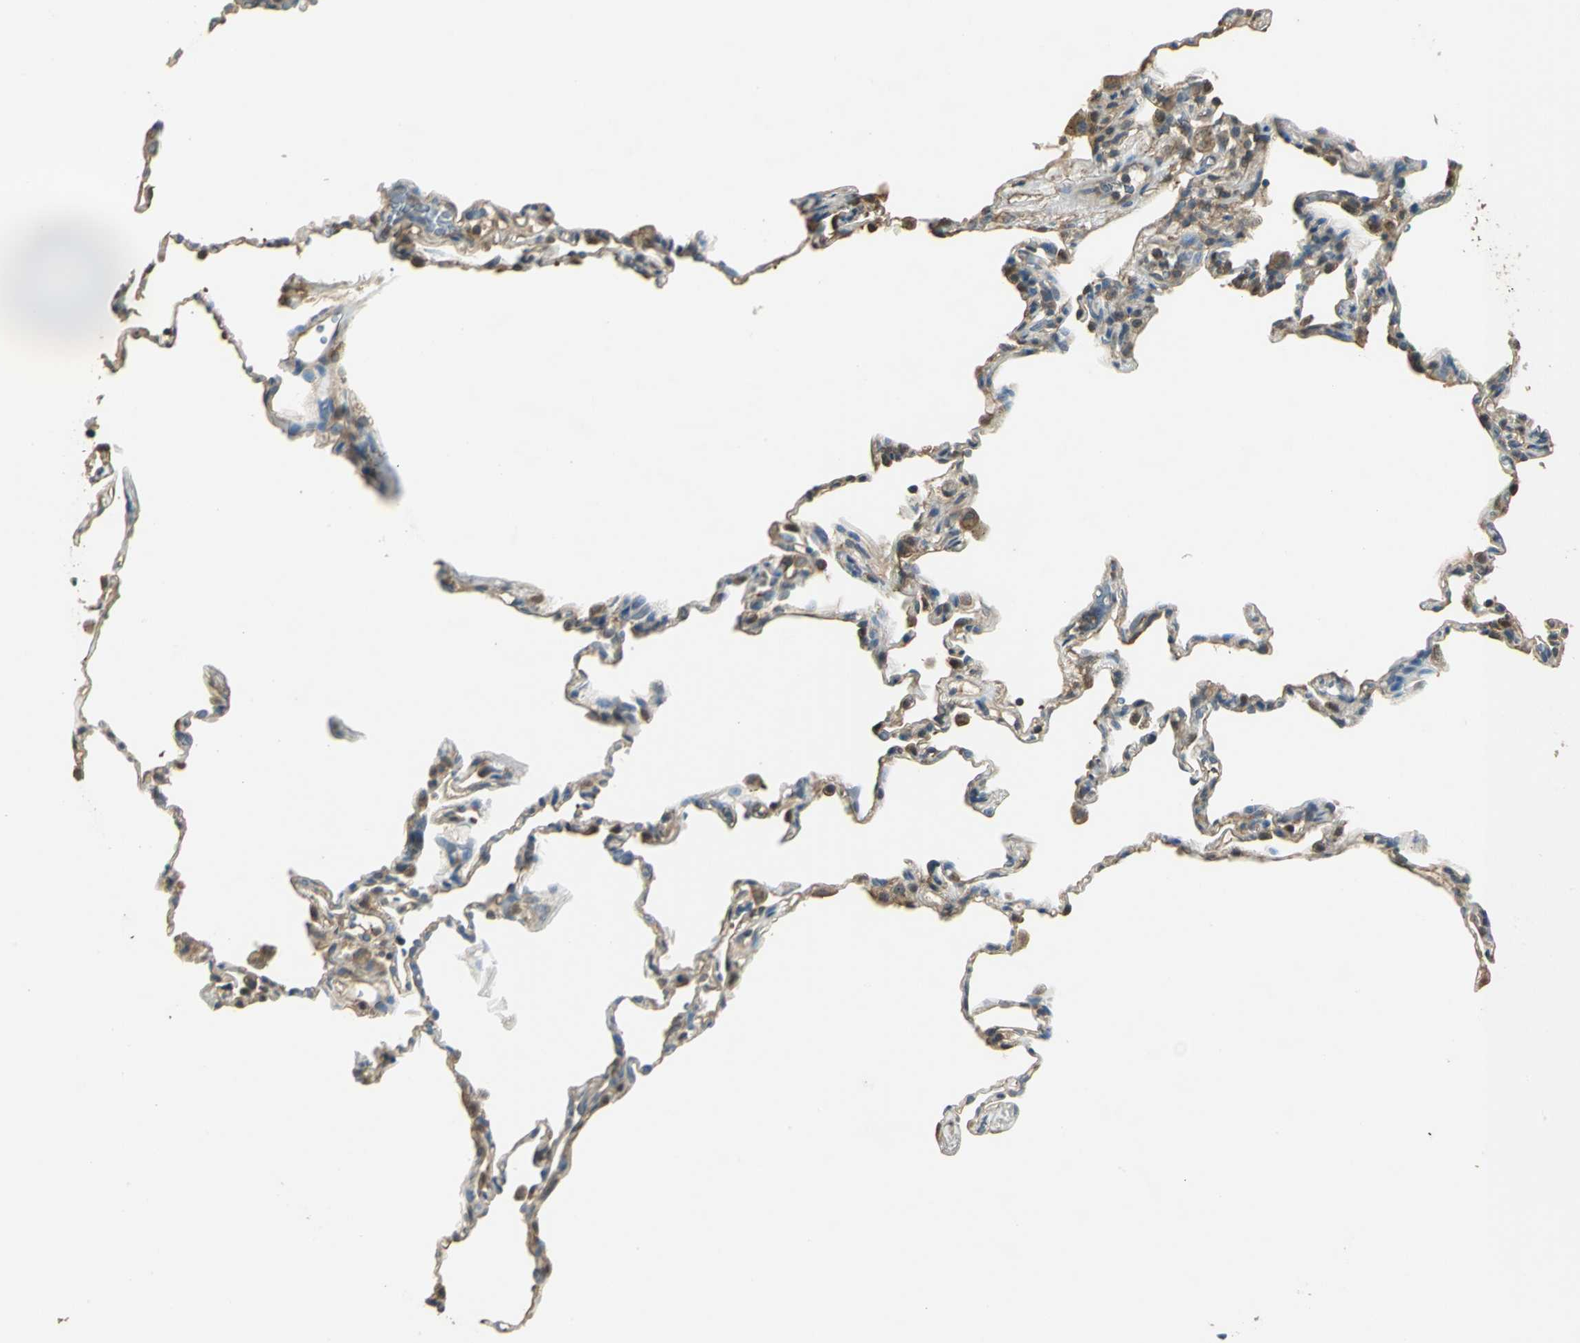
{"staining": {"intensity": "moderate", "quantity": ">75%", "location": "cytoplasmic/membranous"}, "tissue": "lung", "cell_type": "Alveolar cells", "image_type": "normal", "snomed": [{"axis": "morphology", "description": "Normal tissue, NOS"}, {"axis": "topography", "description": "Lung"}], "caption": "Lung stained with DAB (3,3'-diaminobenzidine) immunohistochemistry shows medium levels of moderate cytoplasmic/membranous staining in approximately >75% of alveolar cells.", "gene": "PARK7", "patient": {"sex": "male", "age": 59}}